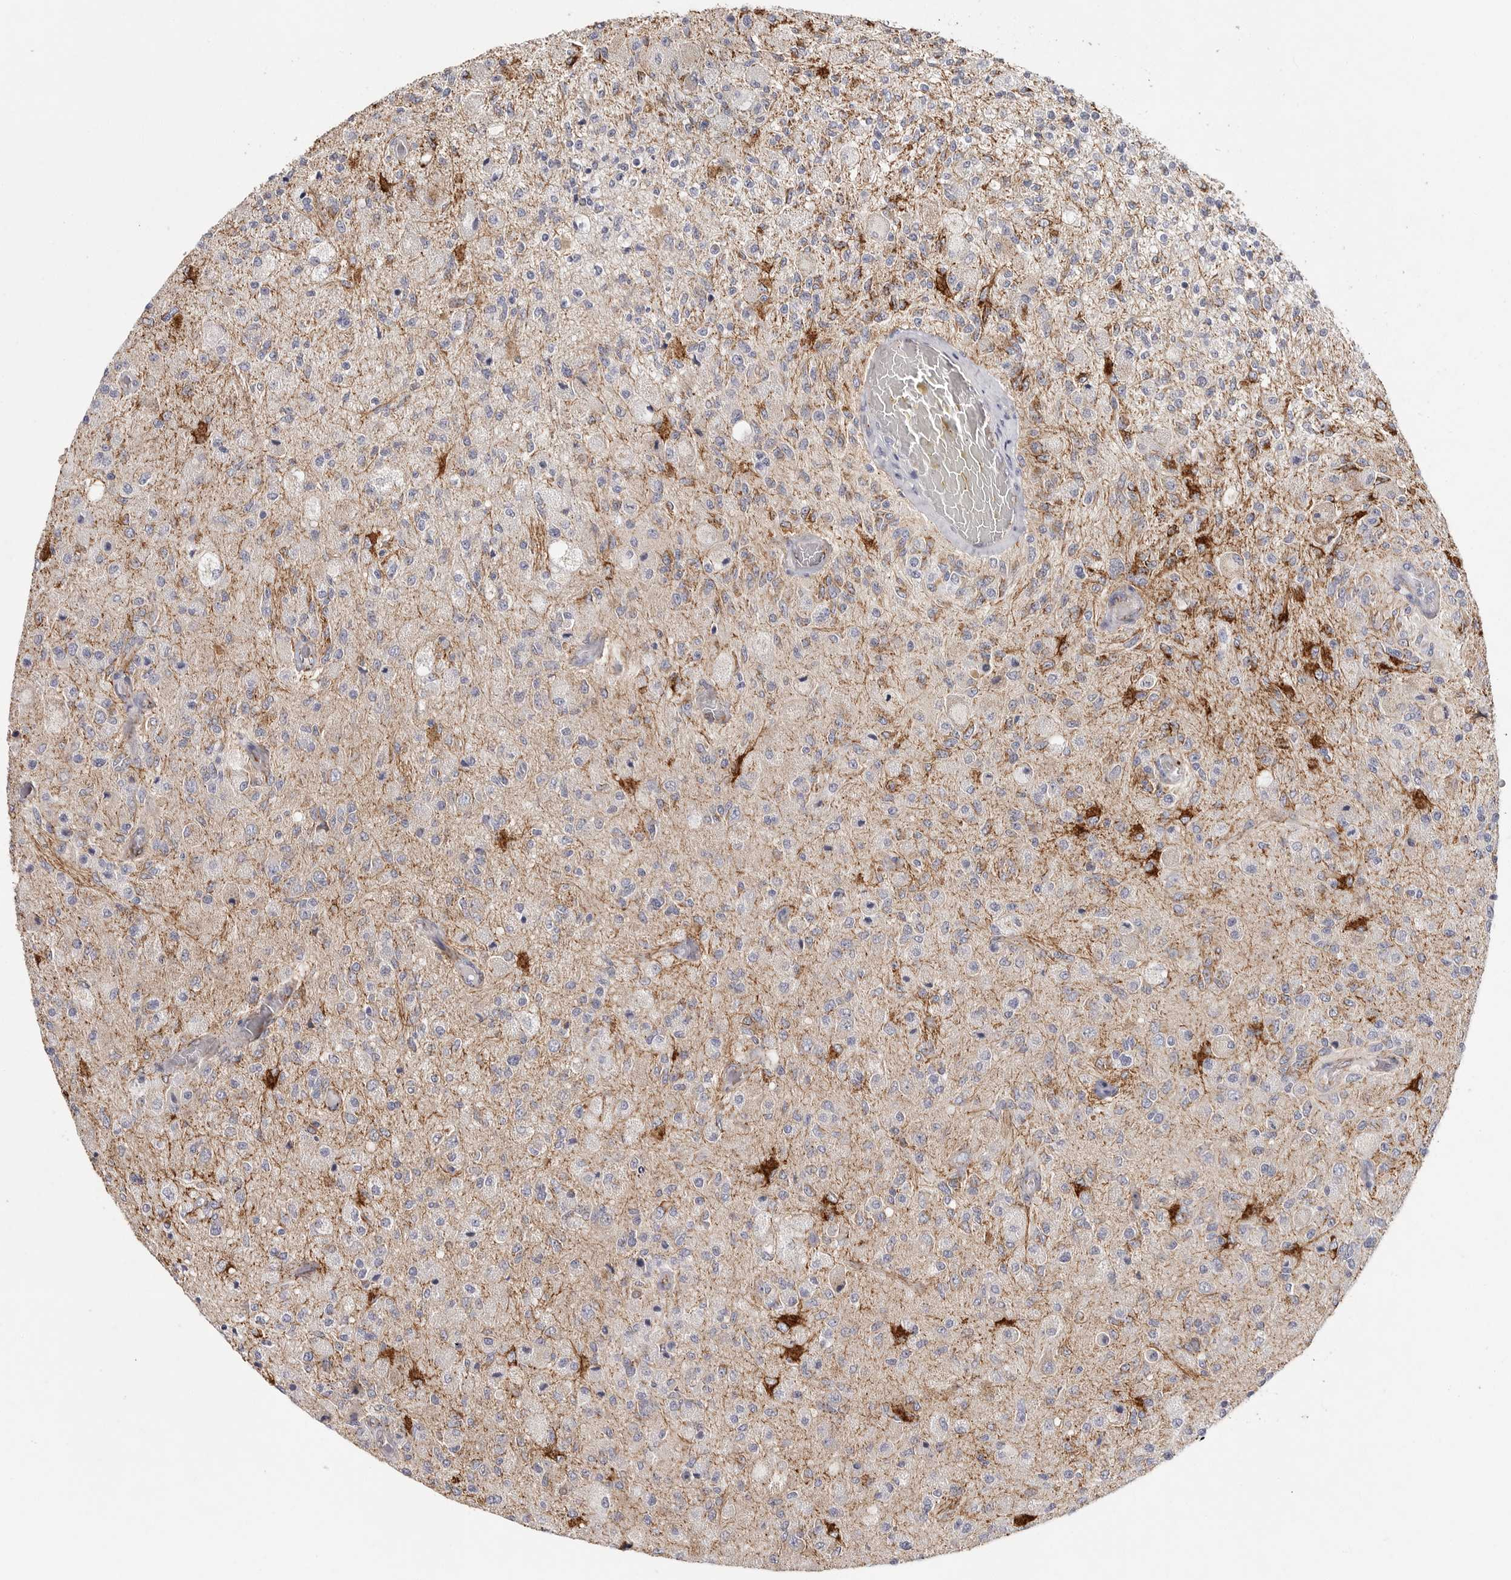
{"staining": {"intensity": "negative", "quantity": "none", "location": "none"}, "tissue": "glioma", "cell_type": "Tumor cells", "image_type": "cancer", "snomed": [{"axis": "morphology", "description": "Normal tissue, NOS"}, {"axis": "morphology", "description": "Glioma, malignant, High grade"}, {"axis": "topography", "description": "Cerebral cortex"}], "caption": "The image shows no staining of tumor cells in malignant glioma (high-grade). Nuclei are stained in blue.", "gene": "ELP3", "patient": {"sex": "male", "age": 77}}